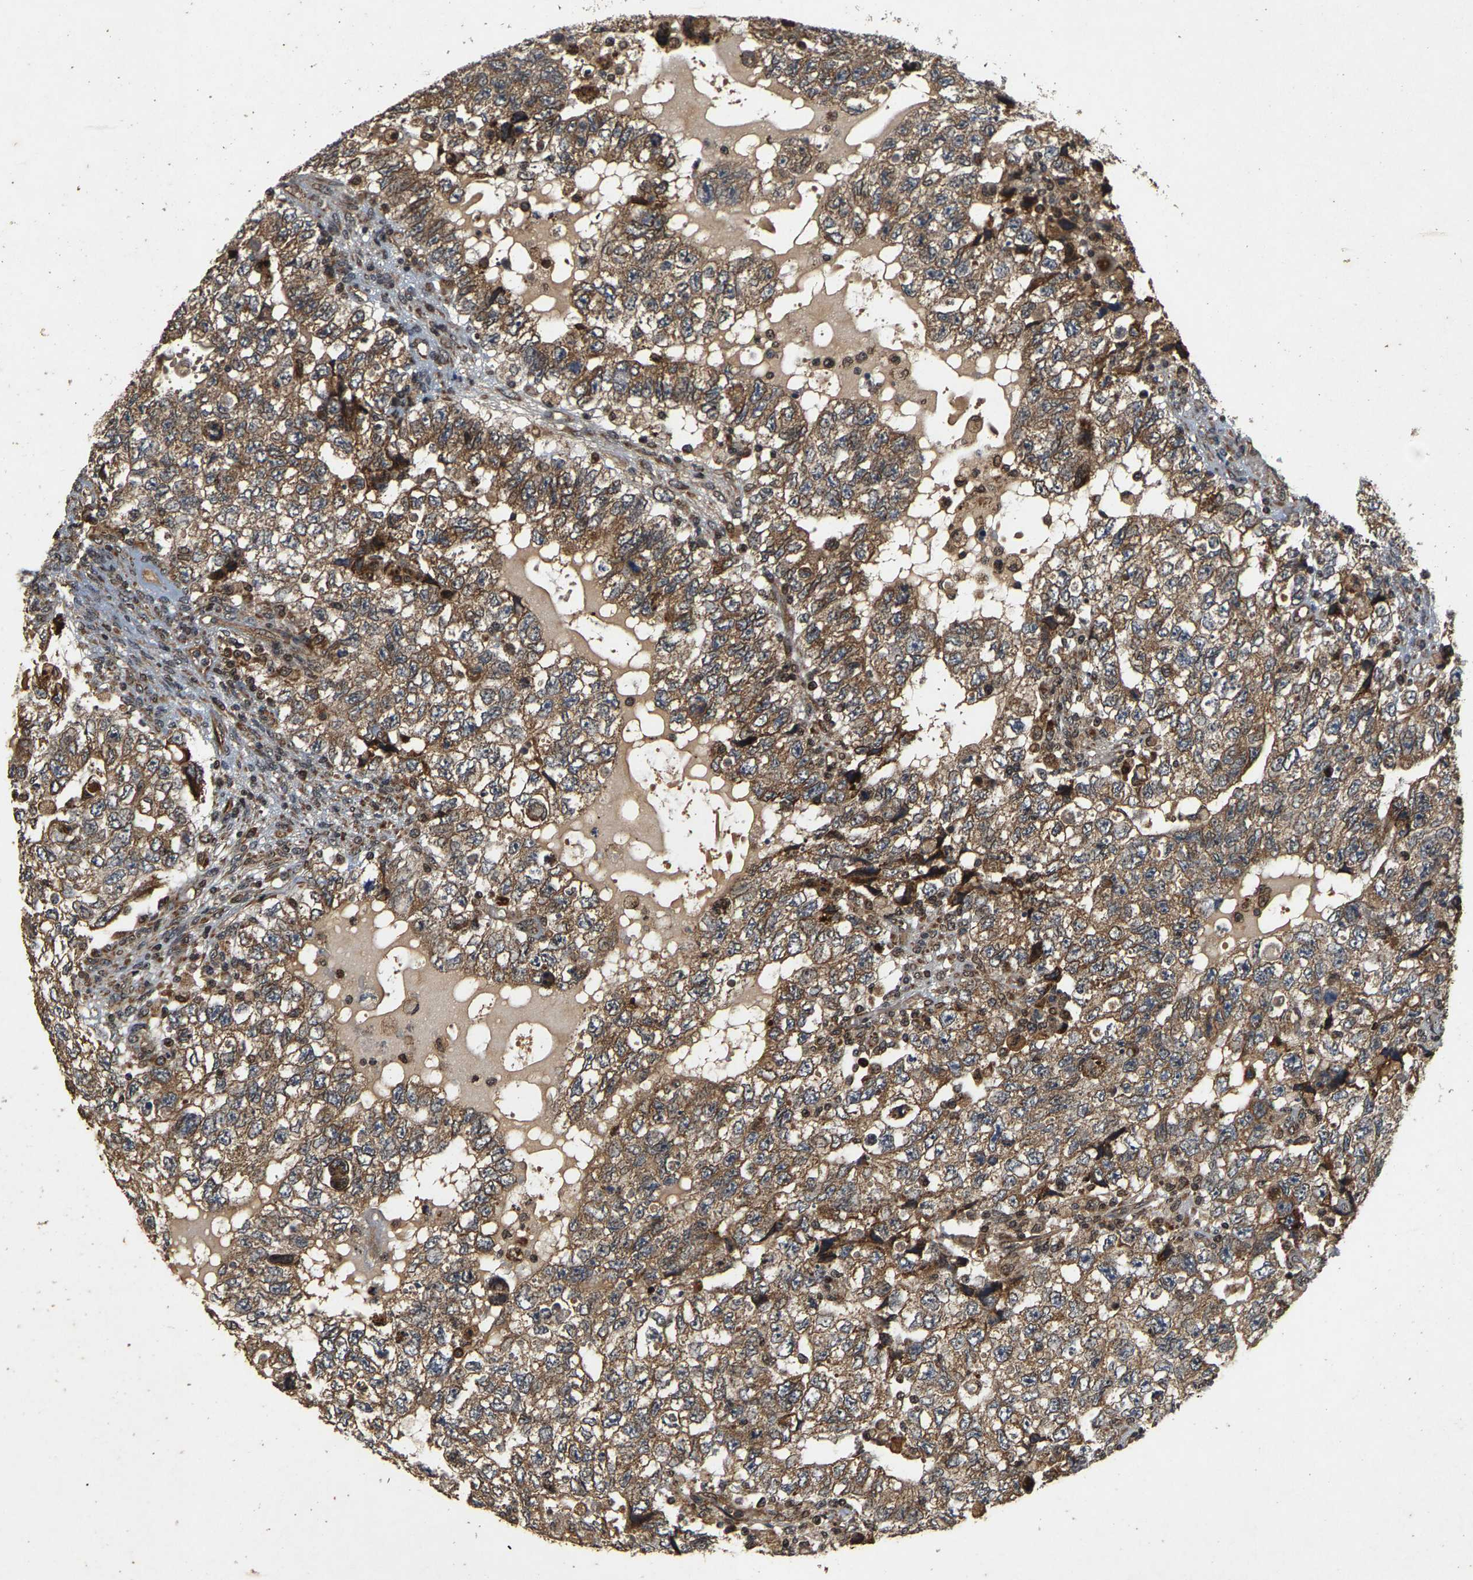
{"staining": {"intensity": "moderate", "quantity": ">75%", "location": "cytoplasmic/membranous"}, "tissue": "testis cancer", "cell_type": "Tumor cells", "image_type": "cancer", "snomed": [{"axis": "morphology", "description": "Carcinoma, Embryonal, NOS"}, {"axis": "topography", "description": "Testis"}], "caption": "Protein expression analysis of human embryonal carcinoma (testis) reveals moderate cytoplasmic/membranous positivity in approximately >75% of tumor cells. The protein of interest is stained brown, and the nuclei are stained in blue (DAB (3,3'-diaminobenzidine) IHC with brightfield microscopy, high magnification).", "gene": "CIDEC", "patient": {"sex": "male", "age": 36}}